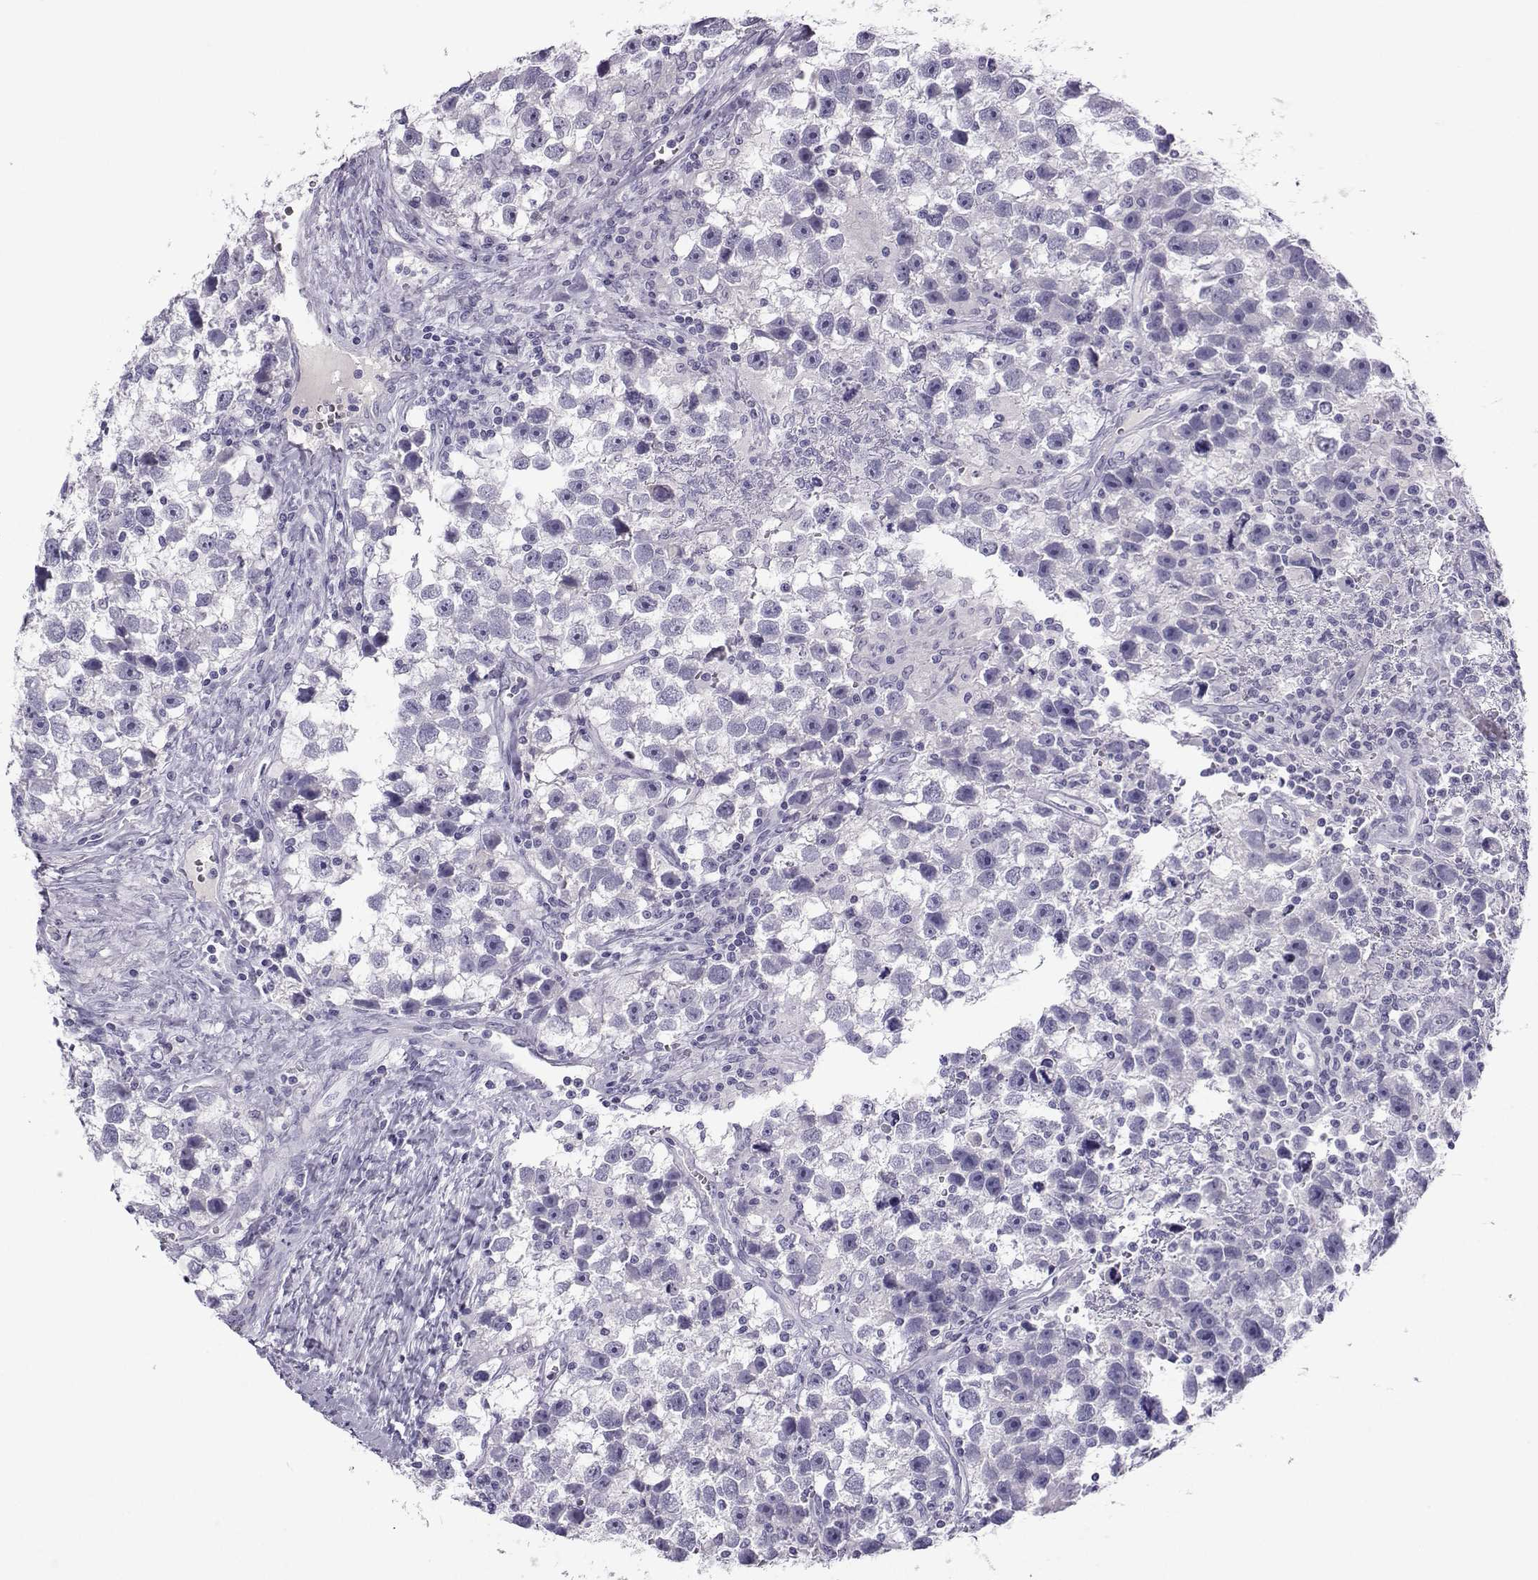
{"staining": {"intensity": "negative", "quantity": "none", "location": "none"}, "tissue": "testis cancer", "cell_type": "Tumor cells", "image_type": "cancer", "snomed": [{"axis": "morphology", "description": "Seminoma, NOS"}, {"axis": "topography", "description": "Testis"}], "caption": "The immunohistochemistry (IHC) image has no significant positivity in tumor cells of testis seminoma tissue.", "gene": "ARMC2", "patient": {"sex": "male", "age": 43}}